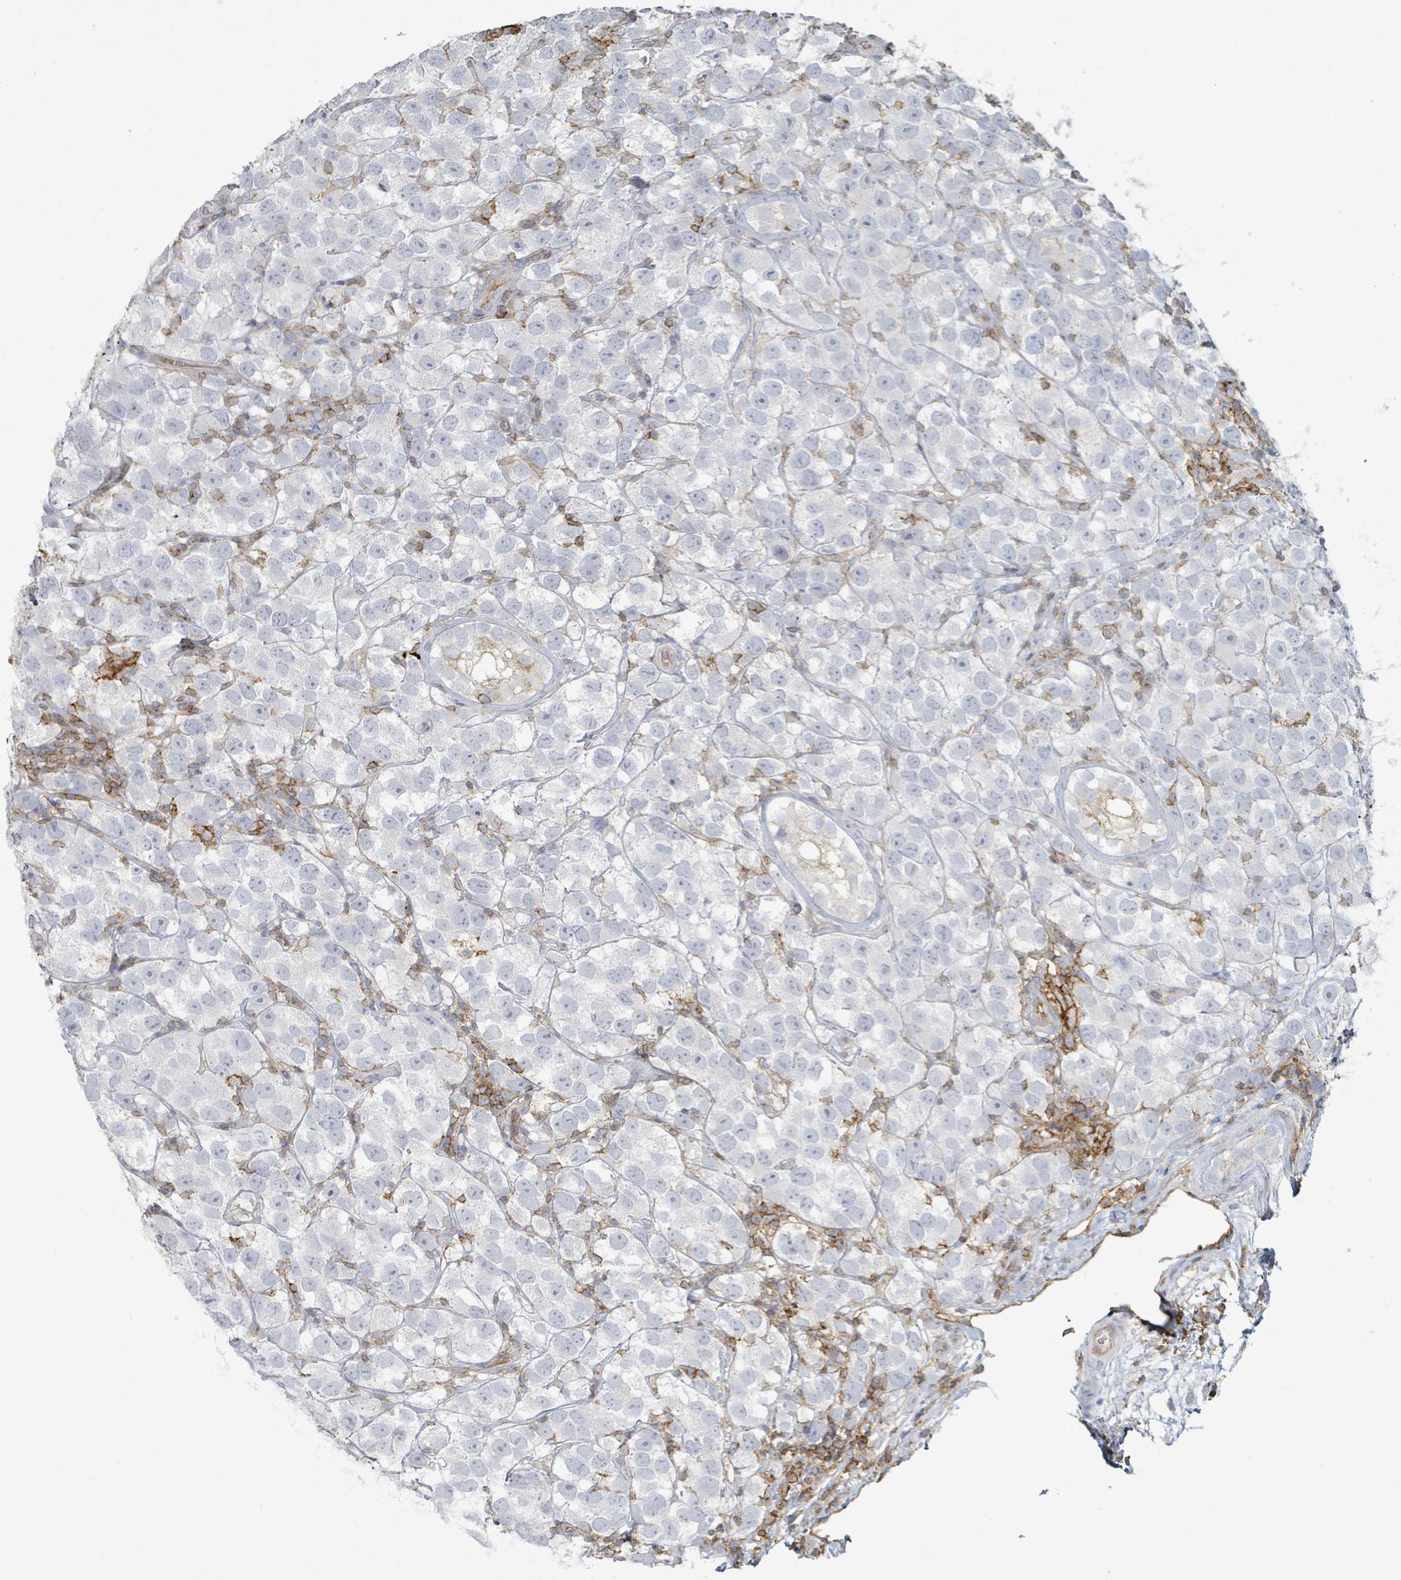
{"staining": {"intensity": "negative", "quantity": "none", "location": "none"}, "tissue": "testis cancer", "cell_type": "Tumor cells", "image_type": "cancer", "snomed": [{"axis": "morphology", "description": "Seminoma, NOS"}, {"axis": "topography", "description": "Testis"}], "caption": "Image shows no protein expression in tumor cells of testis cancer tissue.", "gene": "TNFRSF14", "patient": {"sex": "male", "age": 26}}